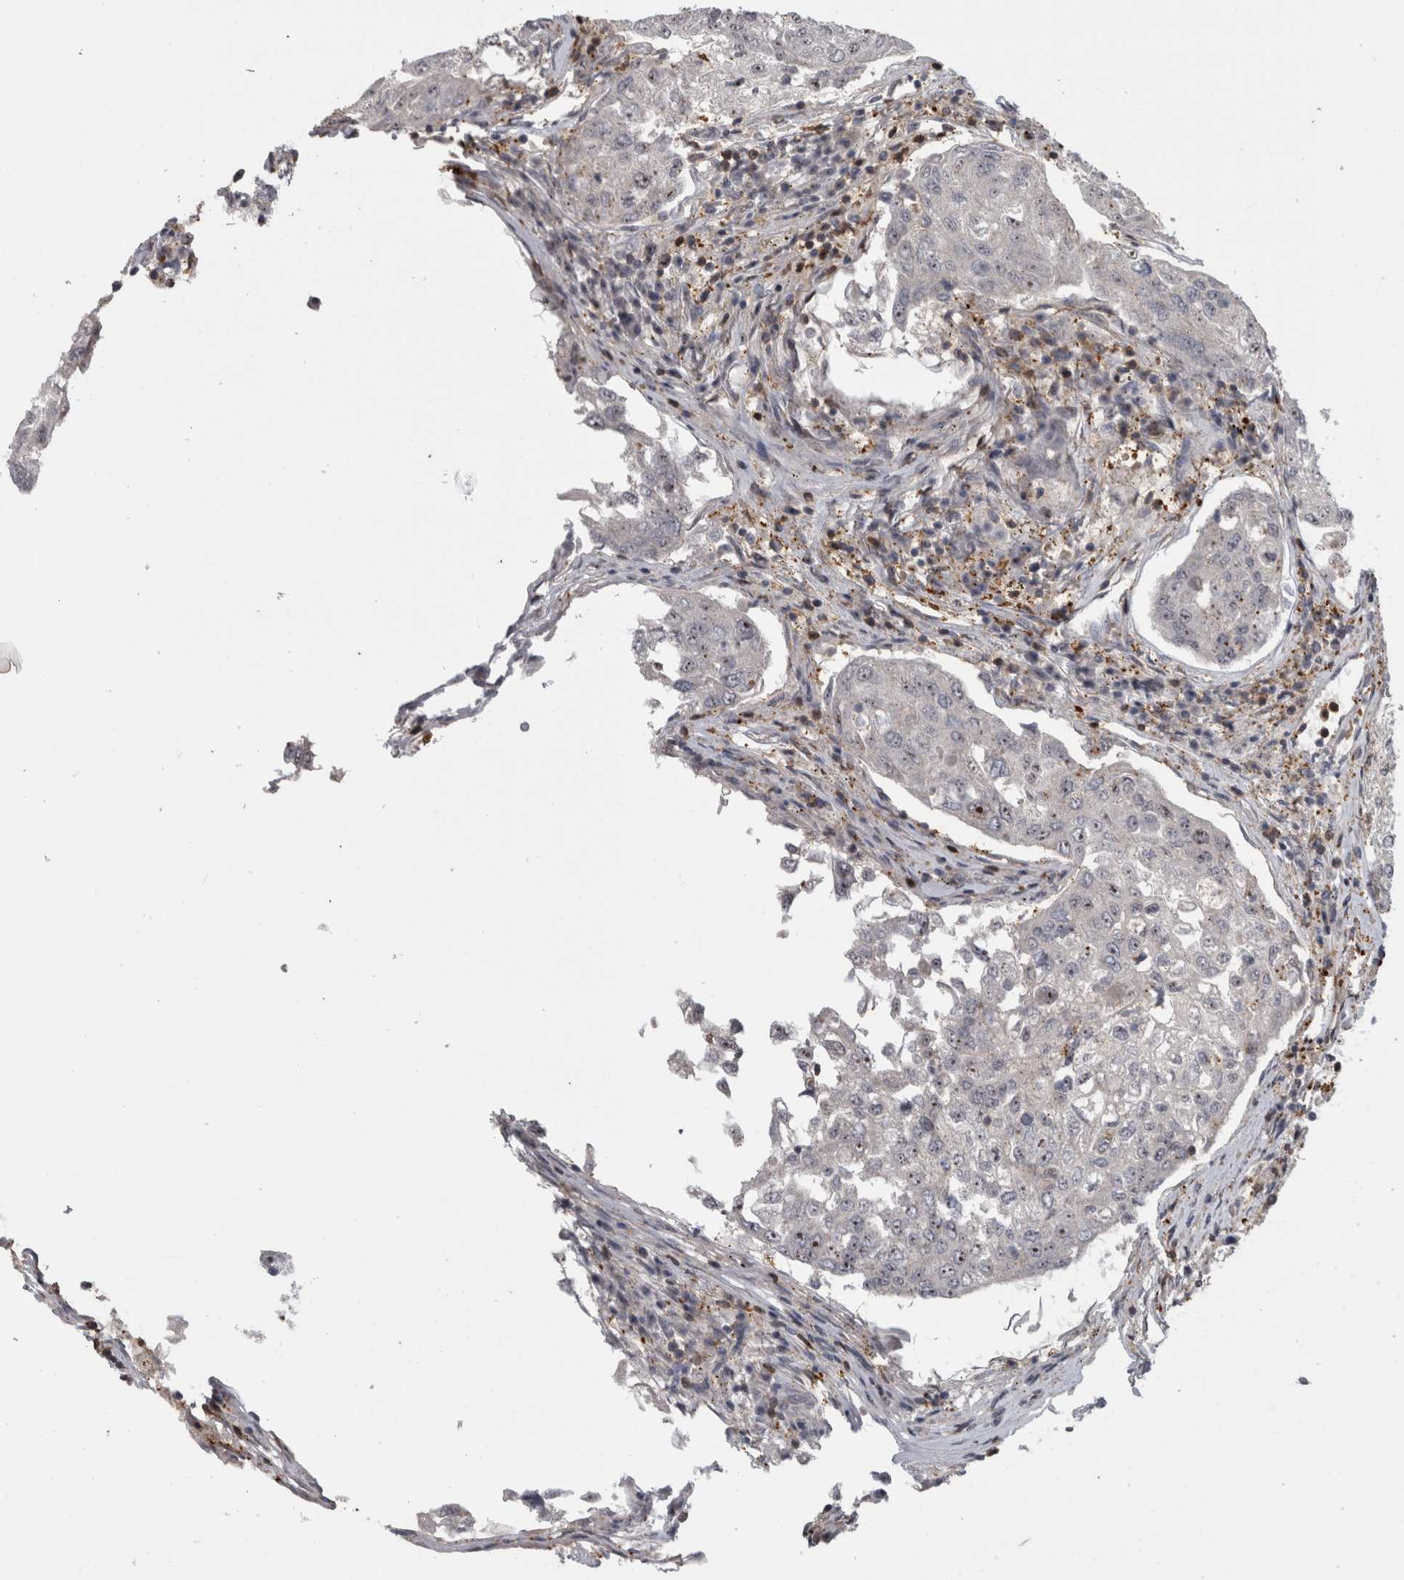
{"staining": {"intensity": "moderate", "quantity": "<25%", "location": "nuclear"}, "tissue": "urothelial cancer", "cell_type": "Tumor cells", "image_type": "cancer", "snomed": [{"axis": "morphology", "description": "Urothelial carcinoma, High grade"}, {"axis": "topography", "description": "Lymph node"}, {"axis": "topography", "description": "Urinary bladder"}], "caption": "Urothelial carcinoma (high-grade) tissue reveals moderate nuclear expression in approximately <25% of tumor cells", "gene": "TDRD7", "patient": {"sex": "male", "age": 51}}